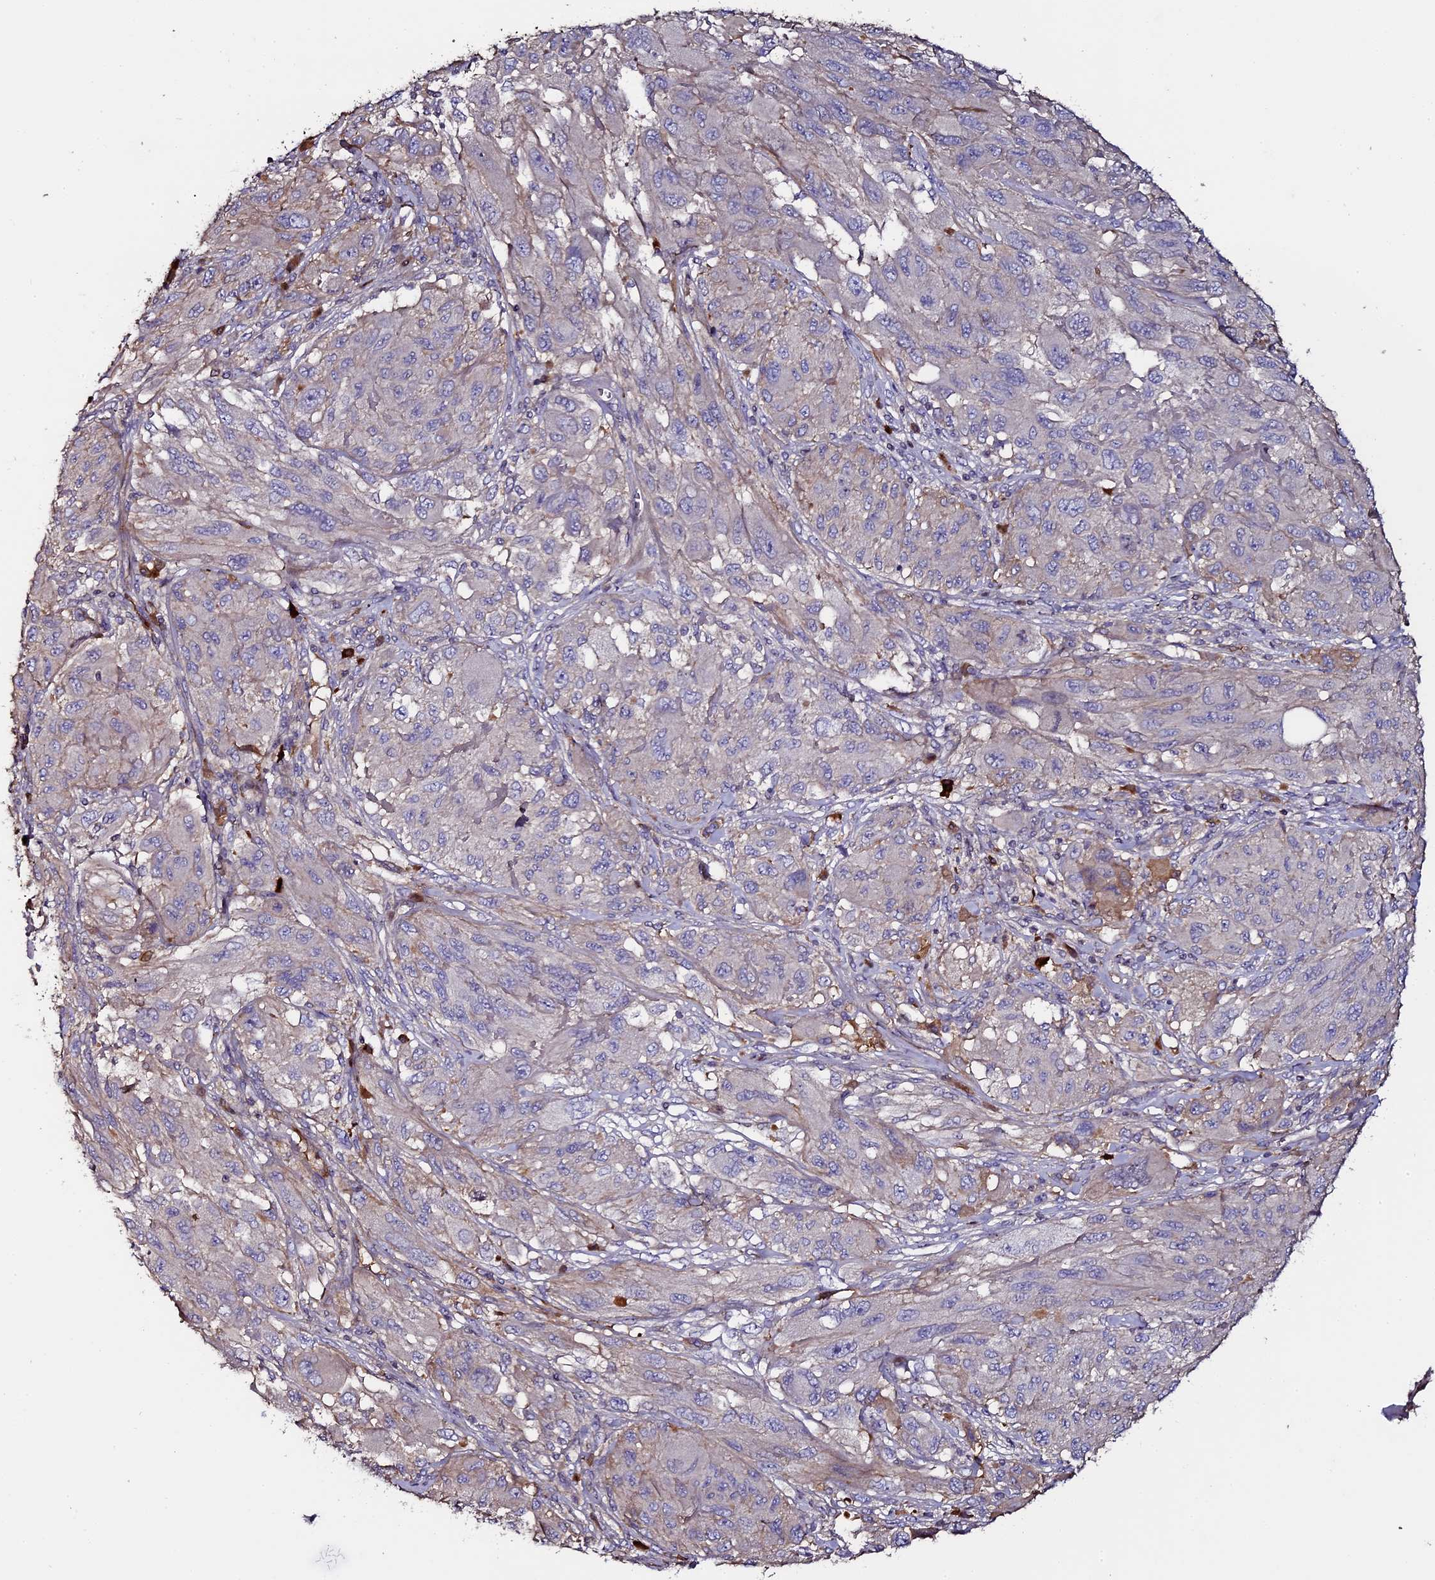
{"staining": {"intensity": "negative", "quantity": "none", "location": "none"}, "tissue": "melanoma", "cell_type": "Tumor cells", "image_type": "cancer", "snomed": [{"axis": "morphology", "description": "Malignant melanoma, NOS"}, {"axis": "topography", "description": "Skin"}], "caption": "The immunohistochemistry (IHC) image has no significant positivity in tumor cells of melanoma tissue.", "gene": "LYG2", "patient": {"sex": "female", "age": 91}}